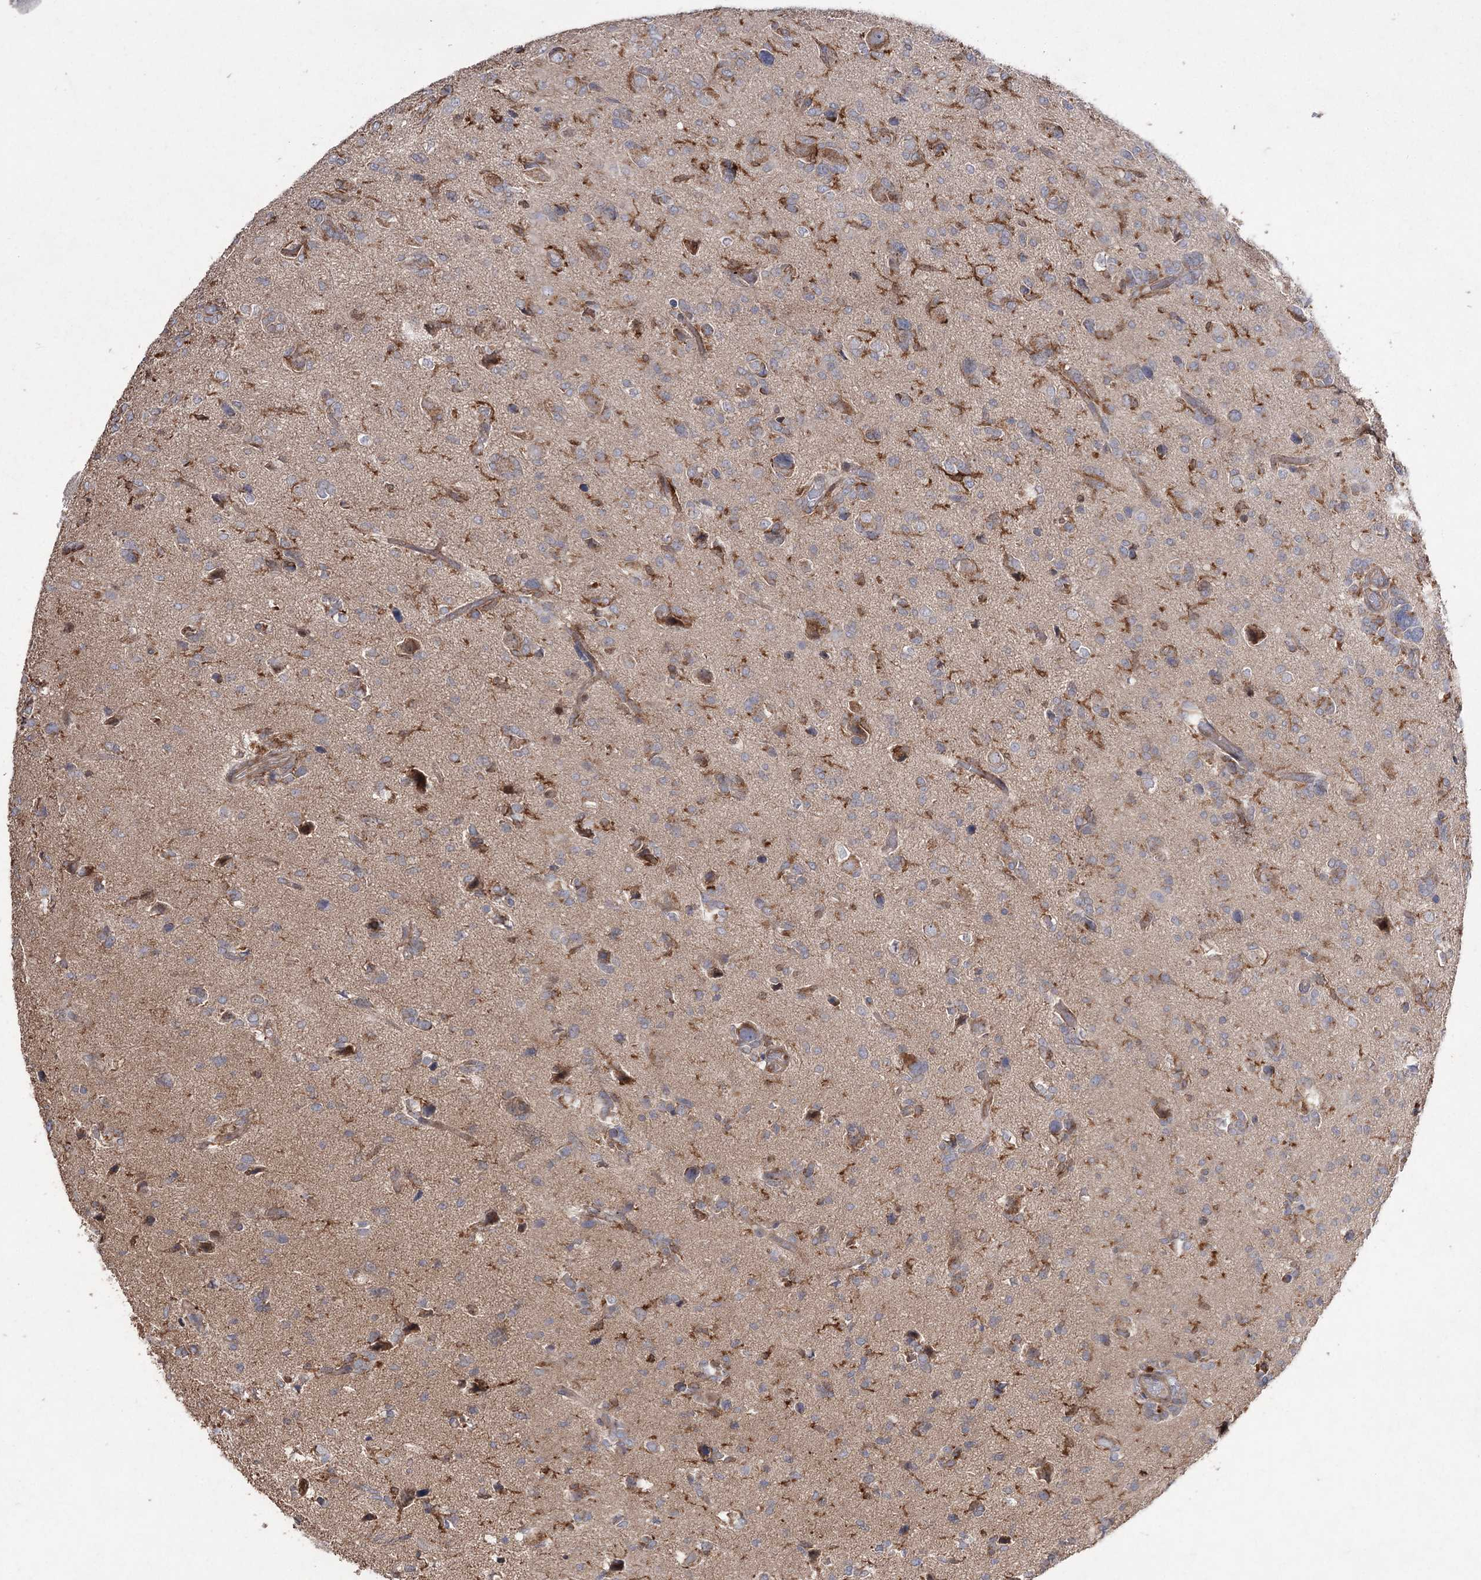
{"staining": {"intensity": "weak", "quantity": "<25%", "location": "cytoplasmic/membranous"}, "tissue": "glioma", "cell_type": "Tumor cells", "image_type": "cancer", "snomed": [{"axis": "morphology", "description": "Glioma, malignant, High grade"}, {"axis": "topography", "description": "Brain"}], "caption": "This is a image of immunohistochemistry (IHC) staining of glioma, which shows no staining in tumor cells.", "gene": "FANCL", "patient": {"sex": "female", "age": 59}}